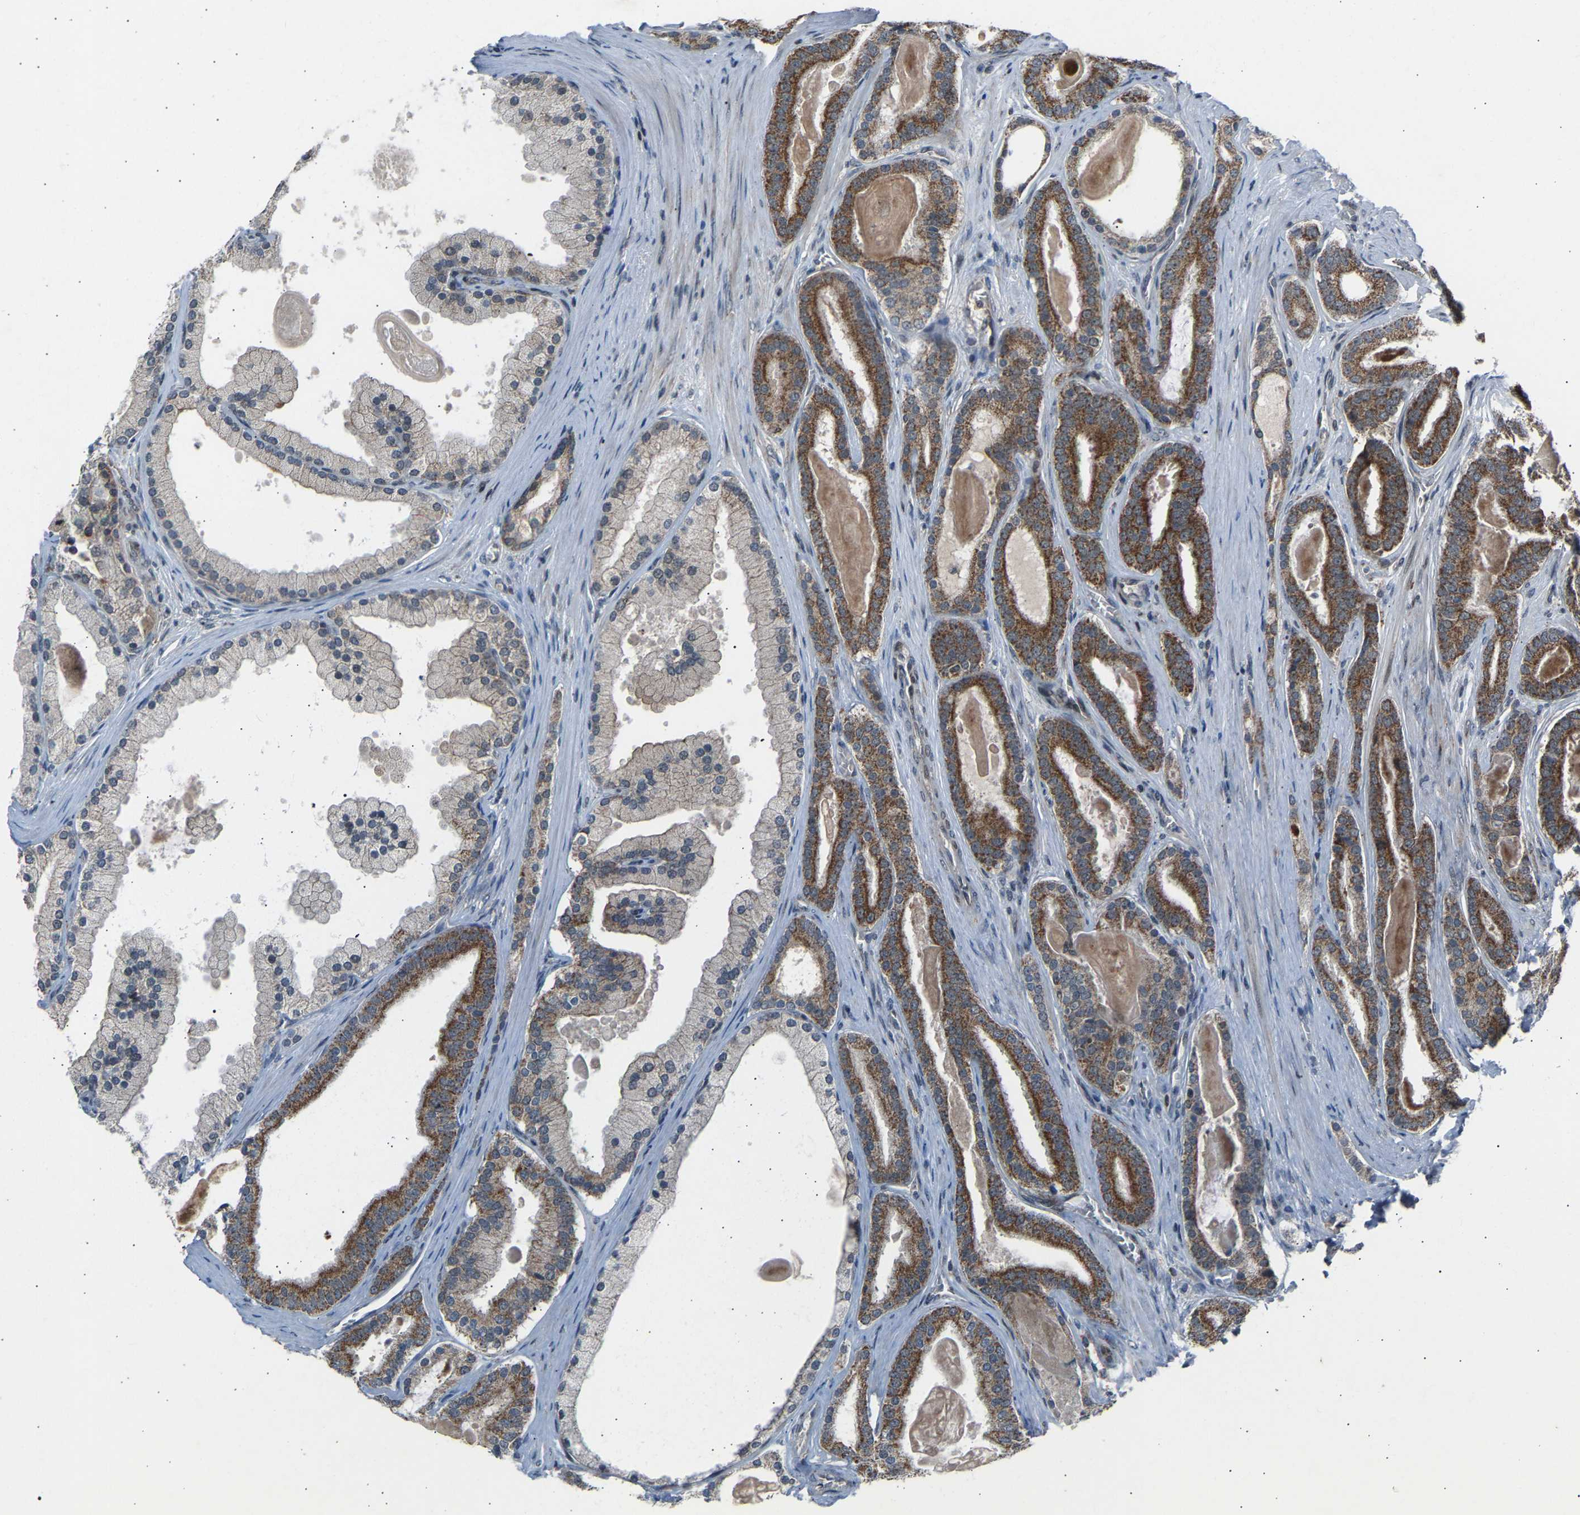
{"staining": {"intensity": "moderate", "quantity": ">75%", "location": "cytoplasmic/membranous"}, "tissue": "prostate cancer", "cell_type": "Tumor cells", "image_type": "cancer", "snomed": [{"axis": "morphology", "description": "Adenocarcinoma, High grade"}, {"axis": "topography", "description": "Prostate"}], "caption": "Human prostate cancer (high-grade adenocarcinoma) stained for a protein (brown) reveals moderate cytoplasmic/membranous positive positivity in about >75% of tumor cells.", "gene": "SLIRP", "patient": {"sex": "male", "age": 60}}